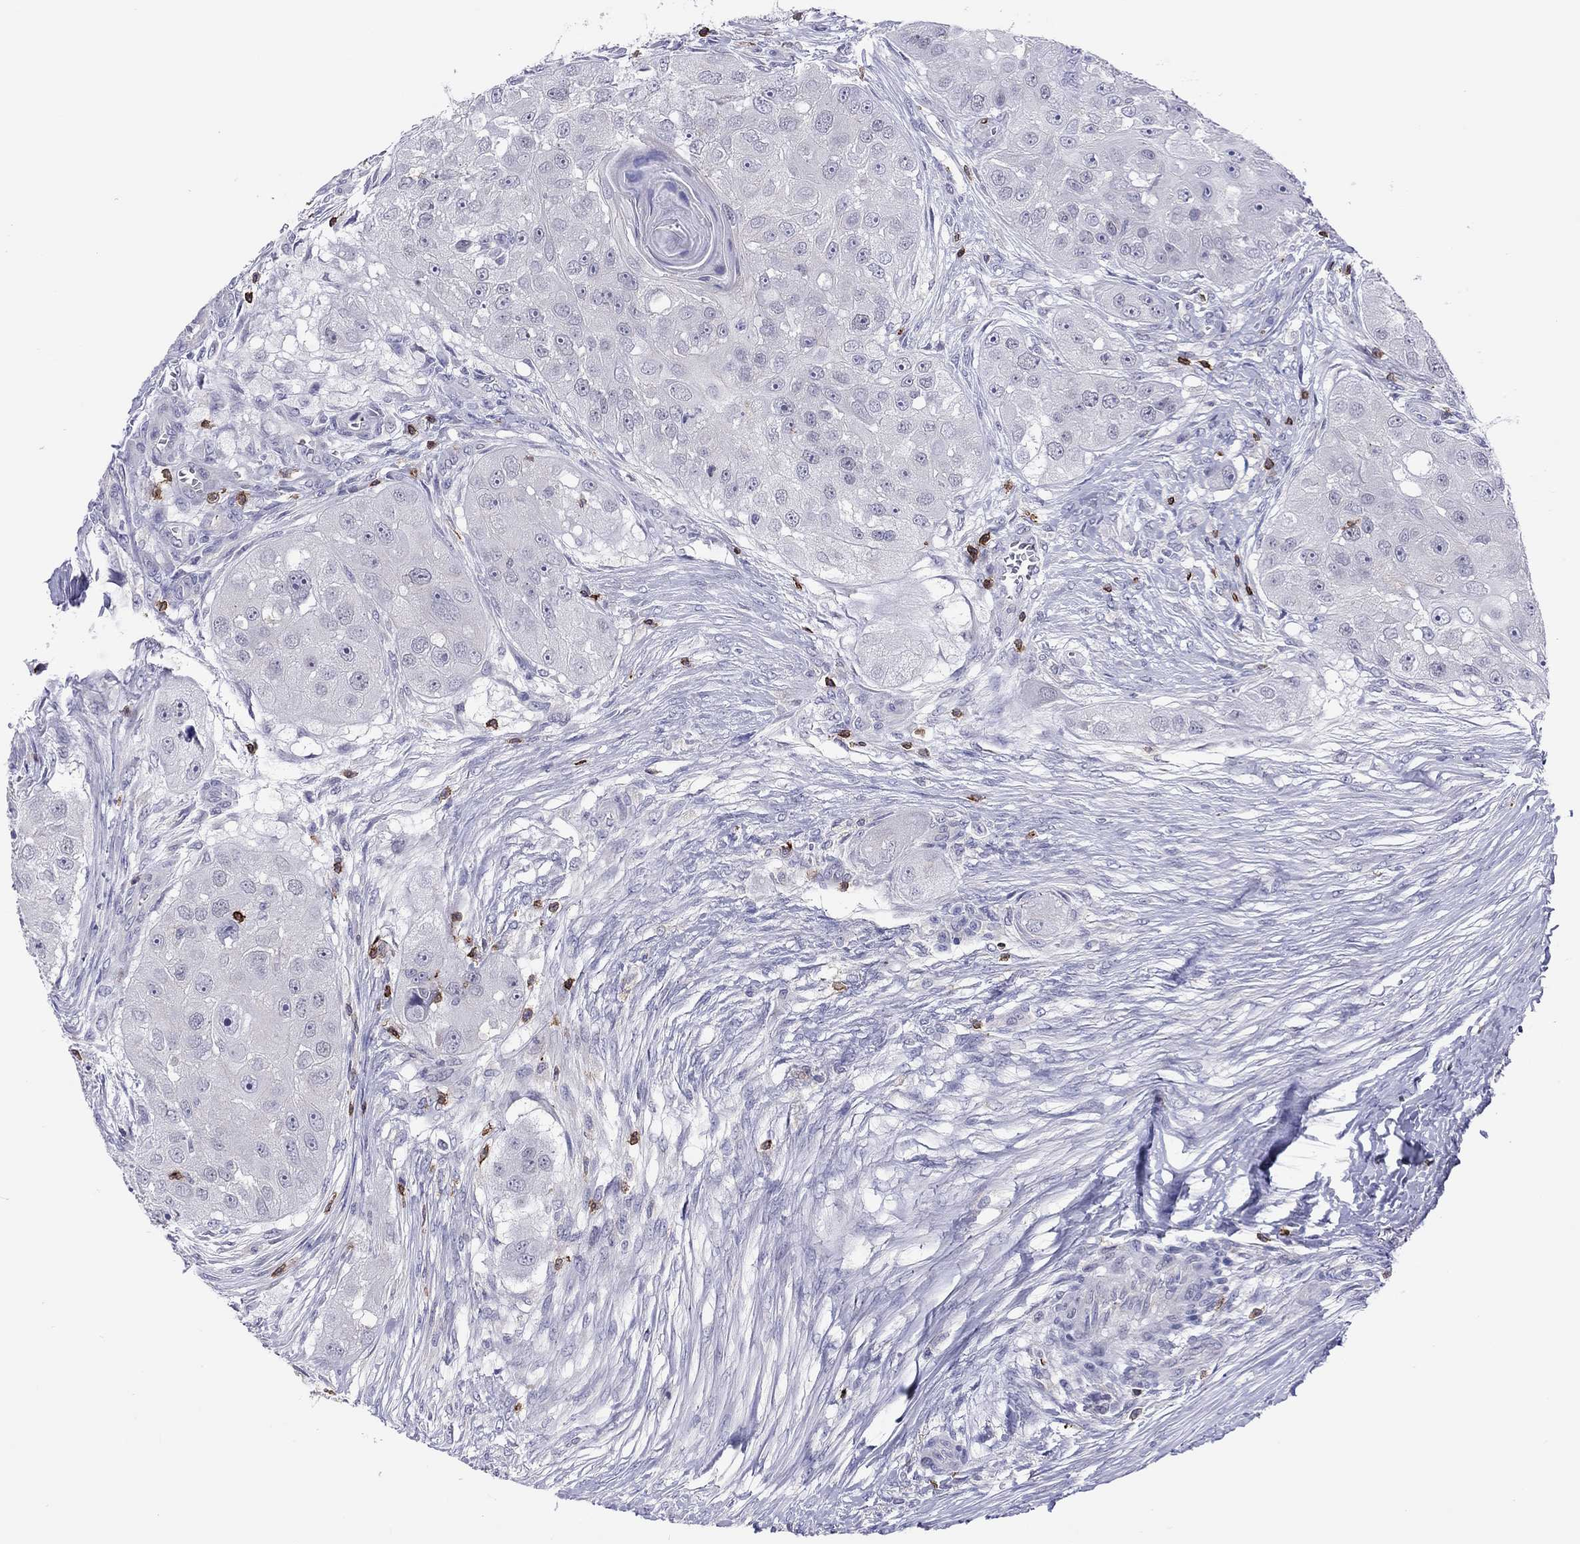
{"staining": {"intensity": "negative", "quantity": "none", "location": "none"}, "tissue": "head and neck cancer", "cell_type": "Tumor cells", "image_type": "cancer", "snomed": [{"axis": "morphology", "description": "Normal tissue, NOS"}, {"axis": "morphology", "description": "Squamous cell carcinoma, NOS"}, {"axis": "topography", "description": "Skeletal muscle"}, {"axis": "topography", "description": "Head-Neck"}], "caption": "The immunohistochemistry histopathology image has no significant expression in tumor cells of squamous cell carcinoma (head and neck) tissue.", "gene": "MND1", "patient": {"sex": "male", "age": 51}}